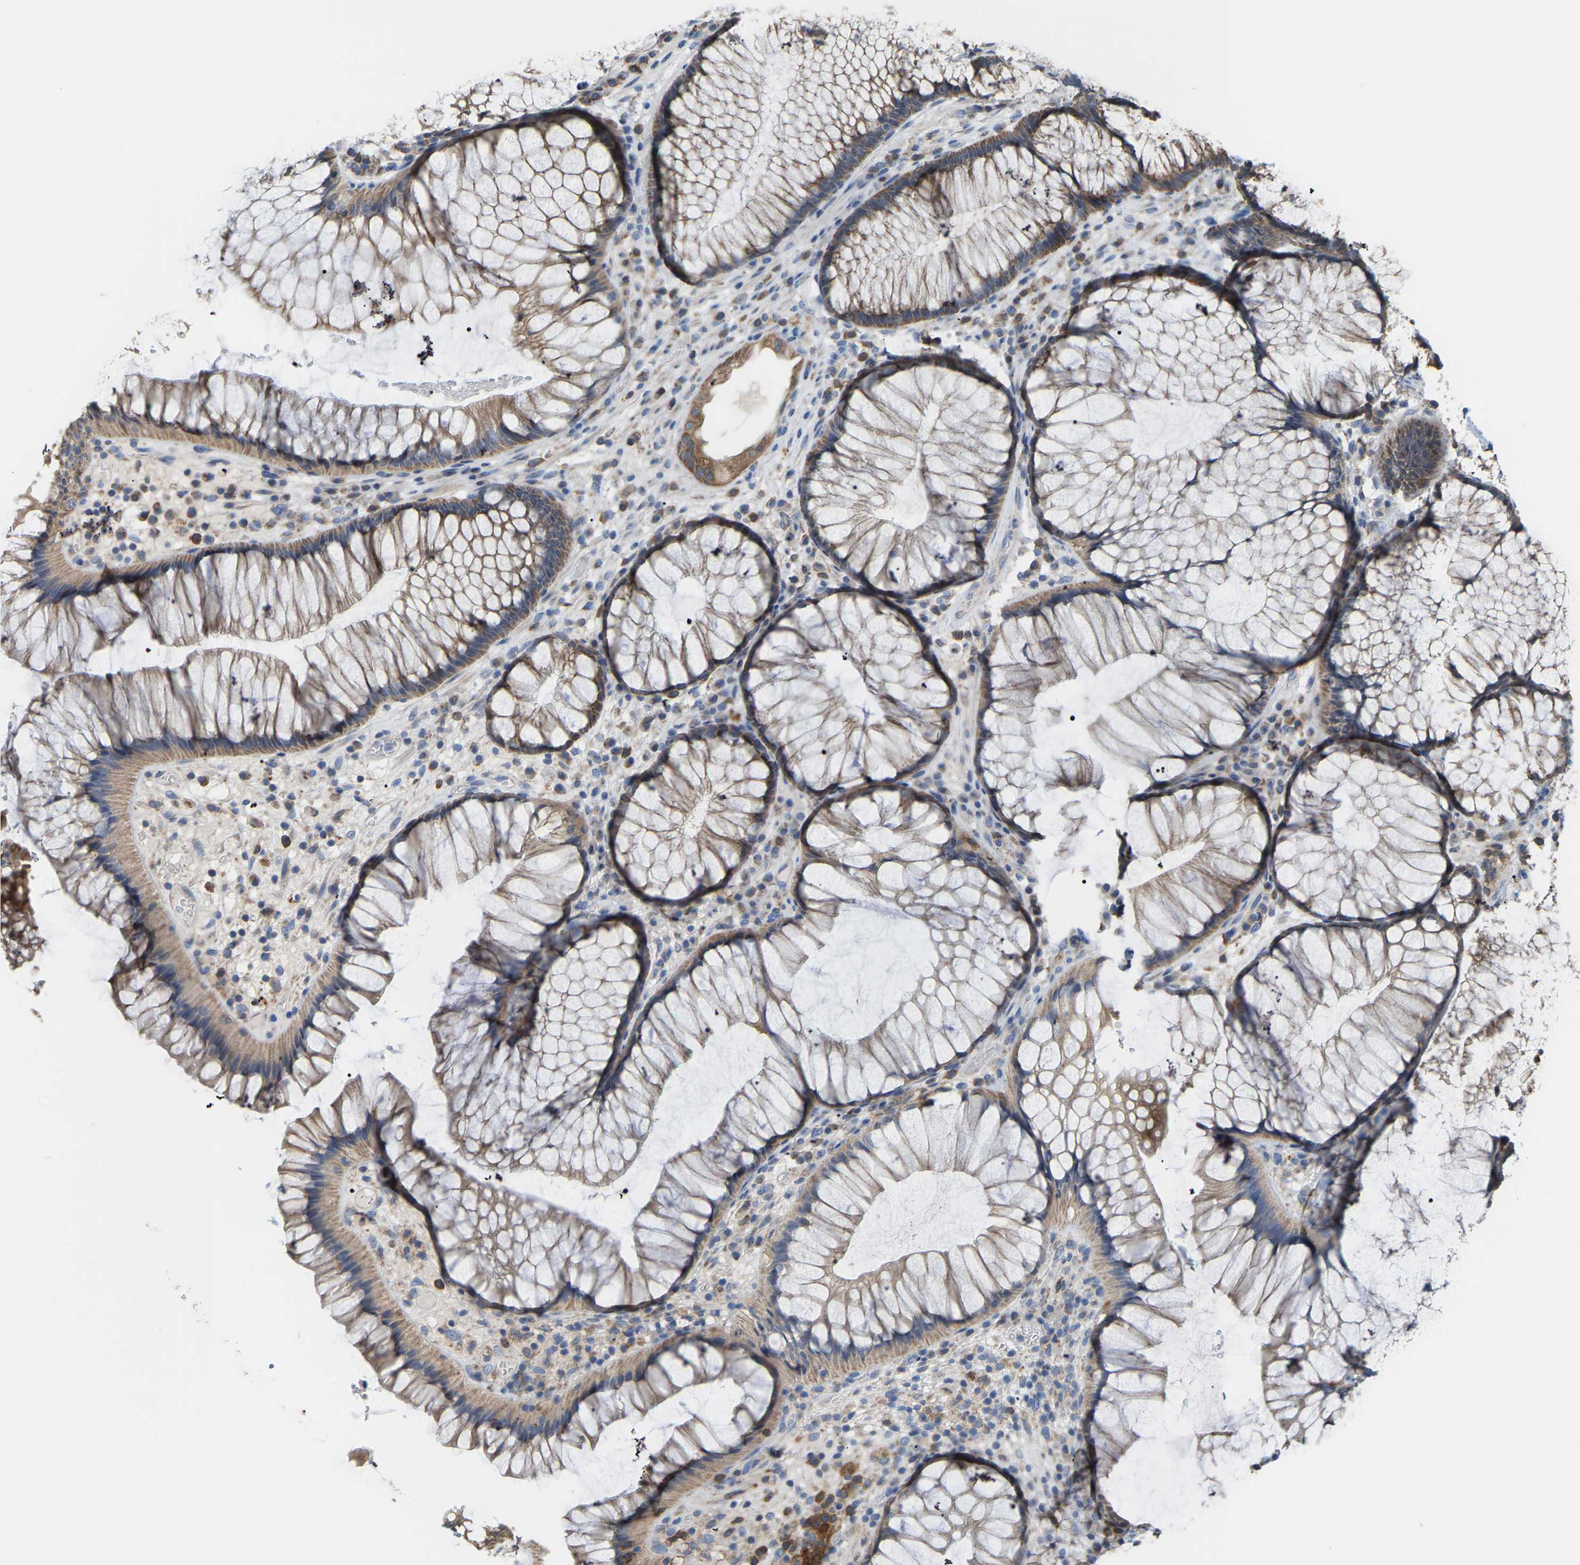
{"staining": {"intensity": "moderate", "quantity": ">75%", "location": "cytoplasmic/membranous"}, "tissue": "rectum", "cell_type": "Glandular cells", "image_type": "normal", "snomed": [{"axis": "morphology", "description": "Normal tissue, NOS"}, {"axis": "topography", "description": "Rectum"}], "caption": "An IHC histopathology image of unremarkable tissue is shown. Protein staining in brown labels moderate cytoplasmic/membranous positivity in rectum within glandular cells.", "gene": "CROT", "patient": {"sex": "male", "age": 51}}